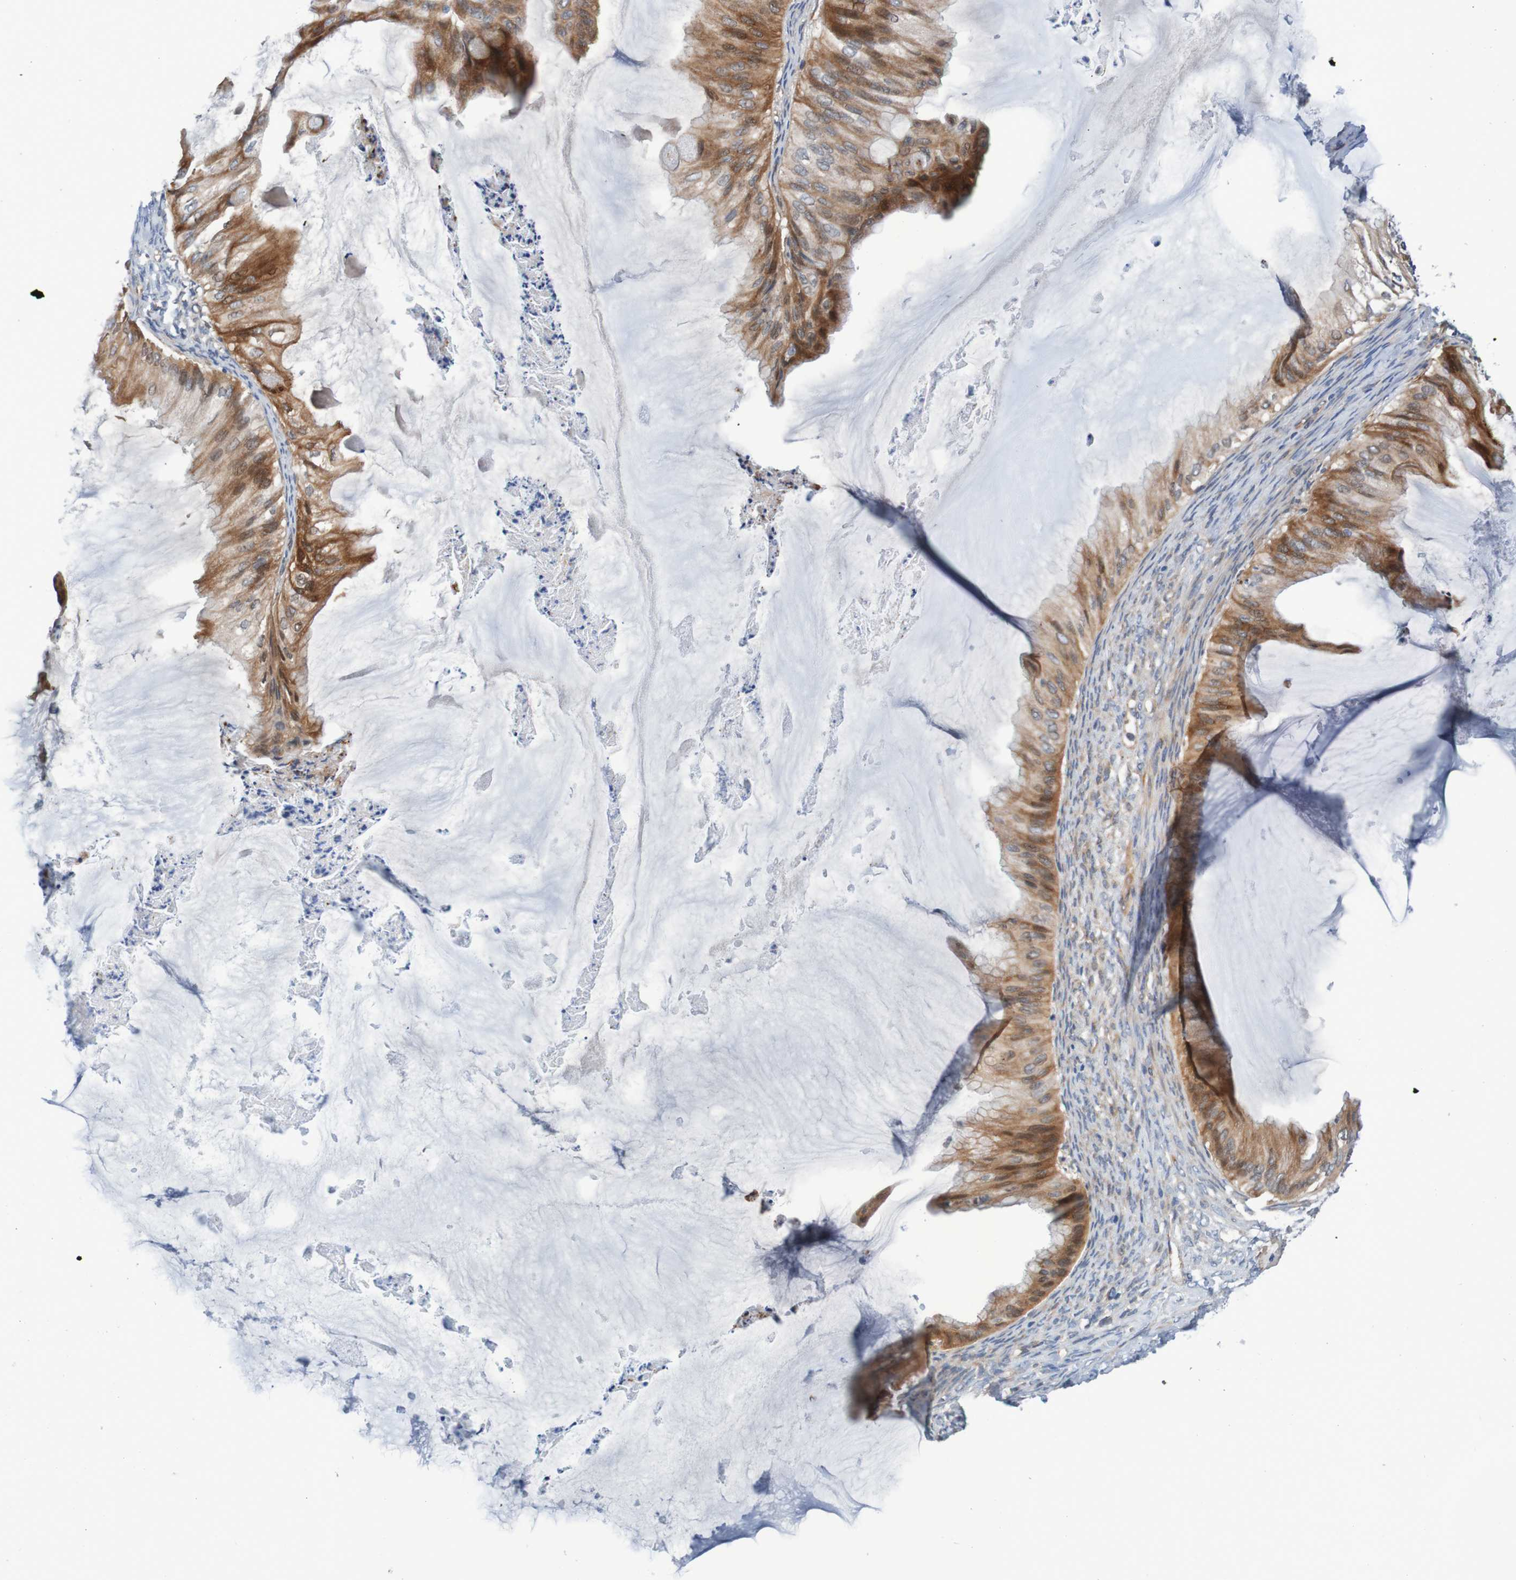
{"staining": {"intensity": "moderate", "quantity": ">75%", "location": "cytoplasmic/membranous"}, "tissue": "ovarian cancer", "cell_type": "Tumor cells", "image_type": "cancer", "snomed": [{"axis": "morphology", "description": "Cystadenocarcinoma, mucinous, NOS"}, {"axis": "topography", "description": "Ovary"}], "caption": "This micrograph shows immunohistochemistry (IHC) staining of human ovarian mucinous cystadenocarcinoma, with medium moderate cytoplasmic/membranous positivity in approximately >75% of tumor cells.", "gene": "CPED1", "patient": {"sex": "female", "age": 61}}